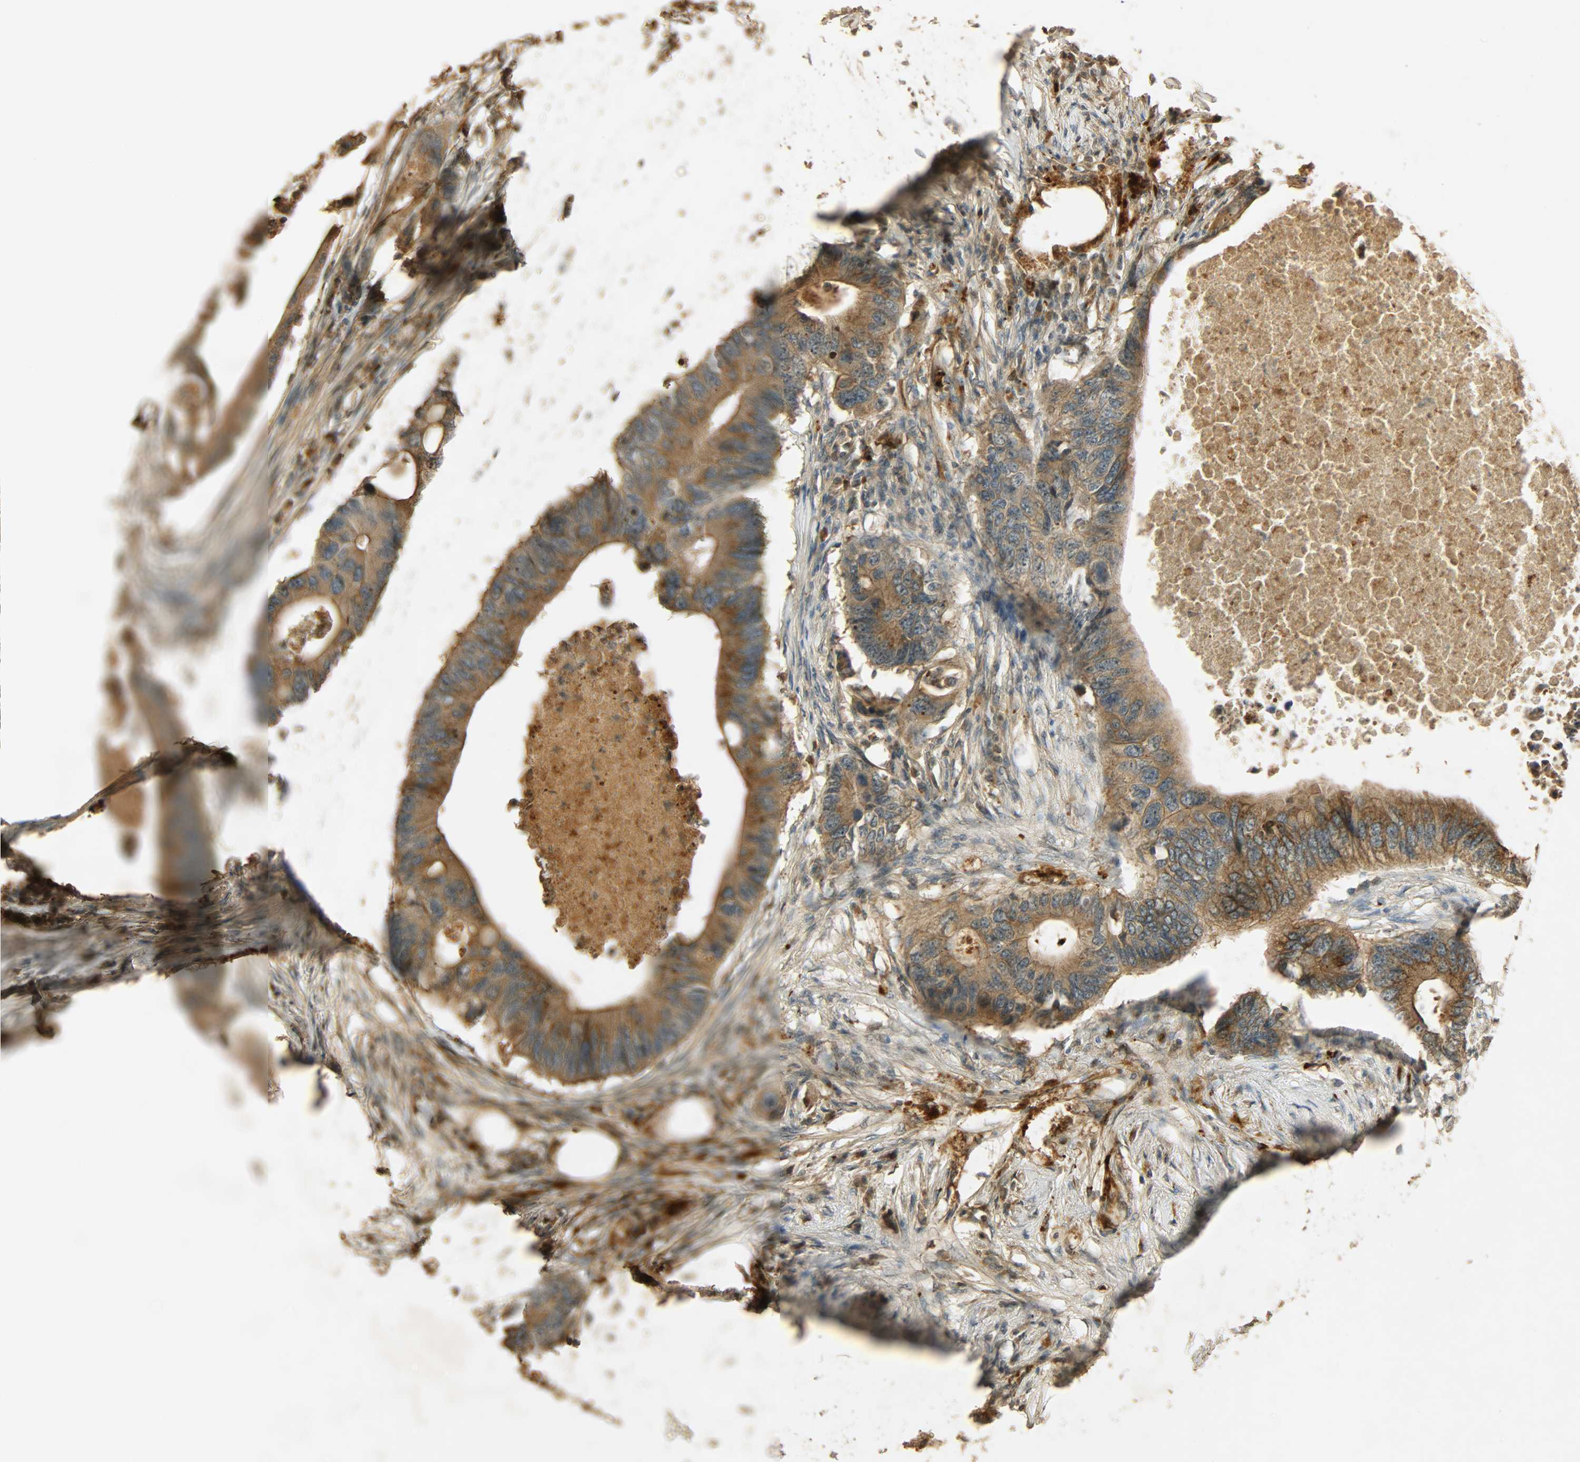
{"staining": {"intensity": "moderate", "quantity": ">75%", "location": "cytoplasmic/membranous"}, "tissue": "colorectal cancer", "cell_type": "Tumor cells", "image_type": "cancer", "snomed": [{"axis": "morphology", "description": "Adenocarcinoma, NOS"}, {"axis": "topography", "description": "Colon"}], "caption": "Colorectal cancer (adenocarcinoma) was stained to show a protein in brown. There is medium levels of moderate cytoplasmic/membranous expression in approximately >75% of tumor cells.", "gene": "ATP2B1", "patient": {"sex": "male", "age": 71}}